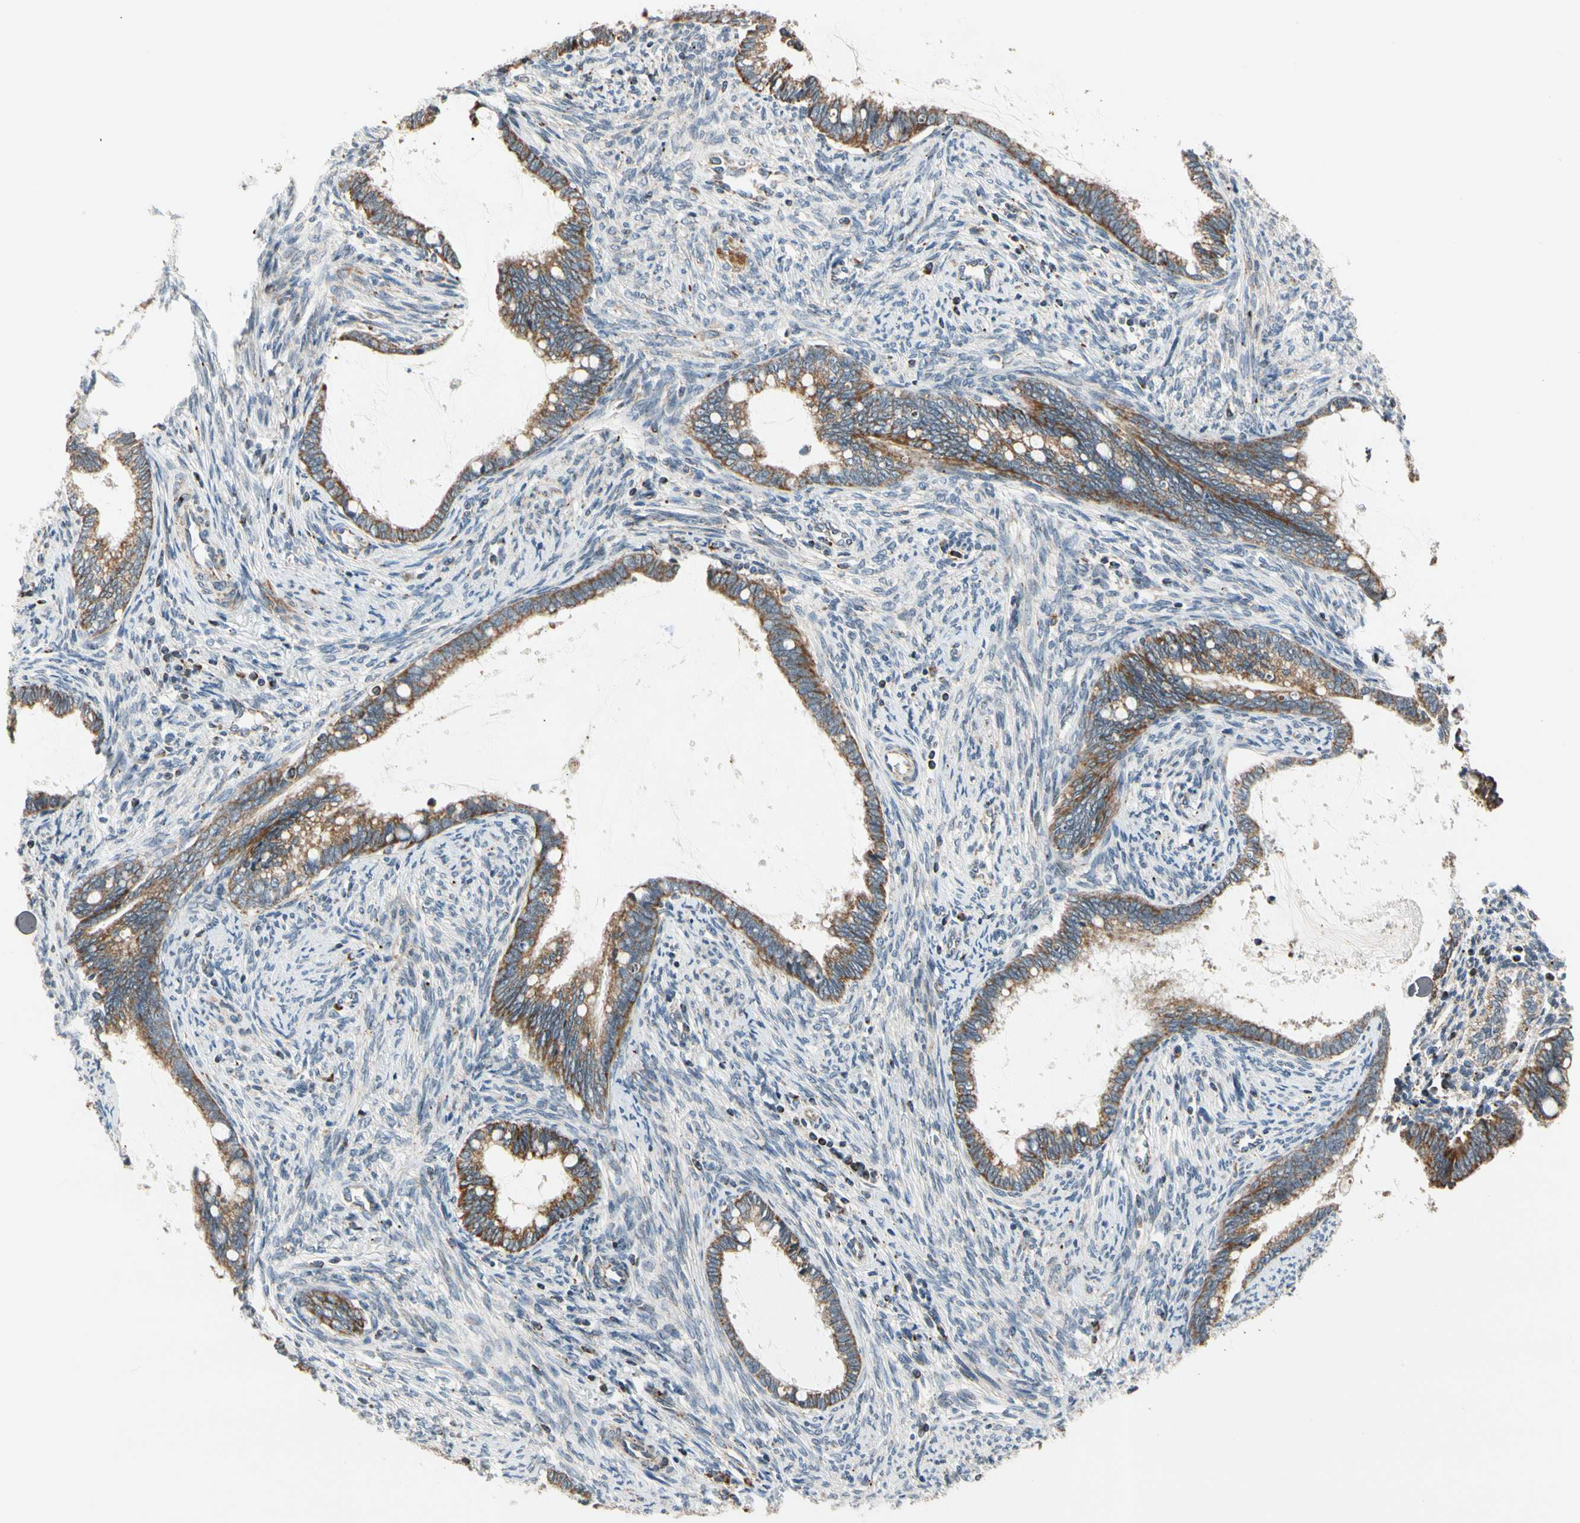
{"staining": {"intensity": "moderate", "quantity": ">75%", "location": "cytoplasmic/membranous"}, "tissue": "cervical cancer", "cell_type": "Tumor cells", "image_type": "cancer", "snomed": [{"axis": "morphology", "description": "Adenocarcinoma, NOS"}, {"axis": "topography", "description": "Cervix"}], "caption": "Human adenocarcinoma (cervical) stained for a protein (brown) displays moderate cytoplasmic/membranous positive staining in approximately >75% of tumor cells.", "gene": "KHDC4", "patient": {"sex": "female", "age": 44}}